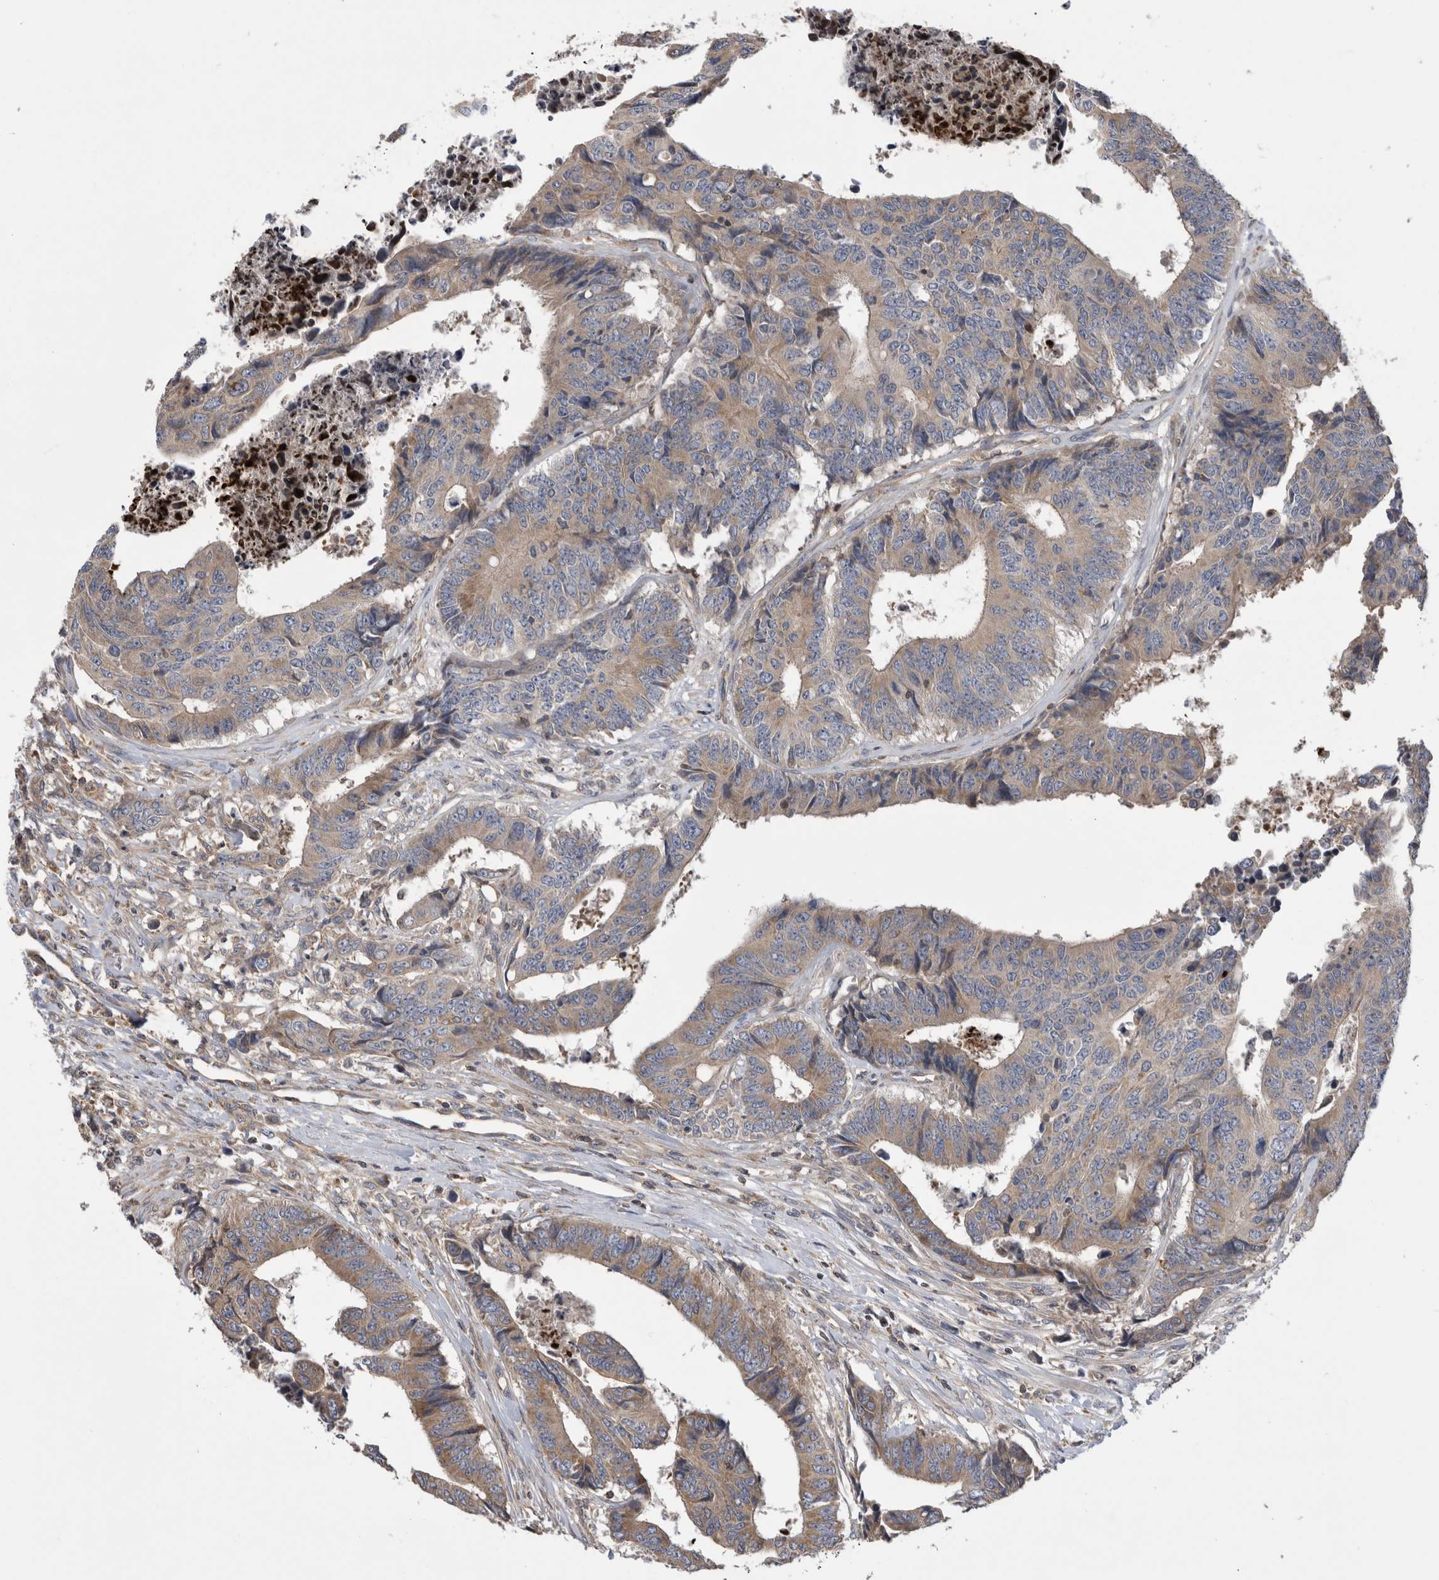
{"staining": {"intensity": "moderate", "quantity": ">75%", "location": "cytoplasmic/membranous"}, "tissue": "colorectal cancer", "cell_type": "Tumor cells", "image_type": "cancer", "snomed": [{"axis": "morphology", "description": "Adenocarcinoma, NOS"}, {"axis": "topography", "description": "Rectum"}], "caption": "An immunohistochemistry photomicrograph of tumor tissue is shown. Protein staining in brown labels moderate cytoplasmic/membranous positivity in adenocarcinoma (colorectal) within tumor cells.", "gene": "GRIK2", "patient": {"sex": "male", "age": 84}}